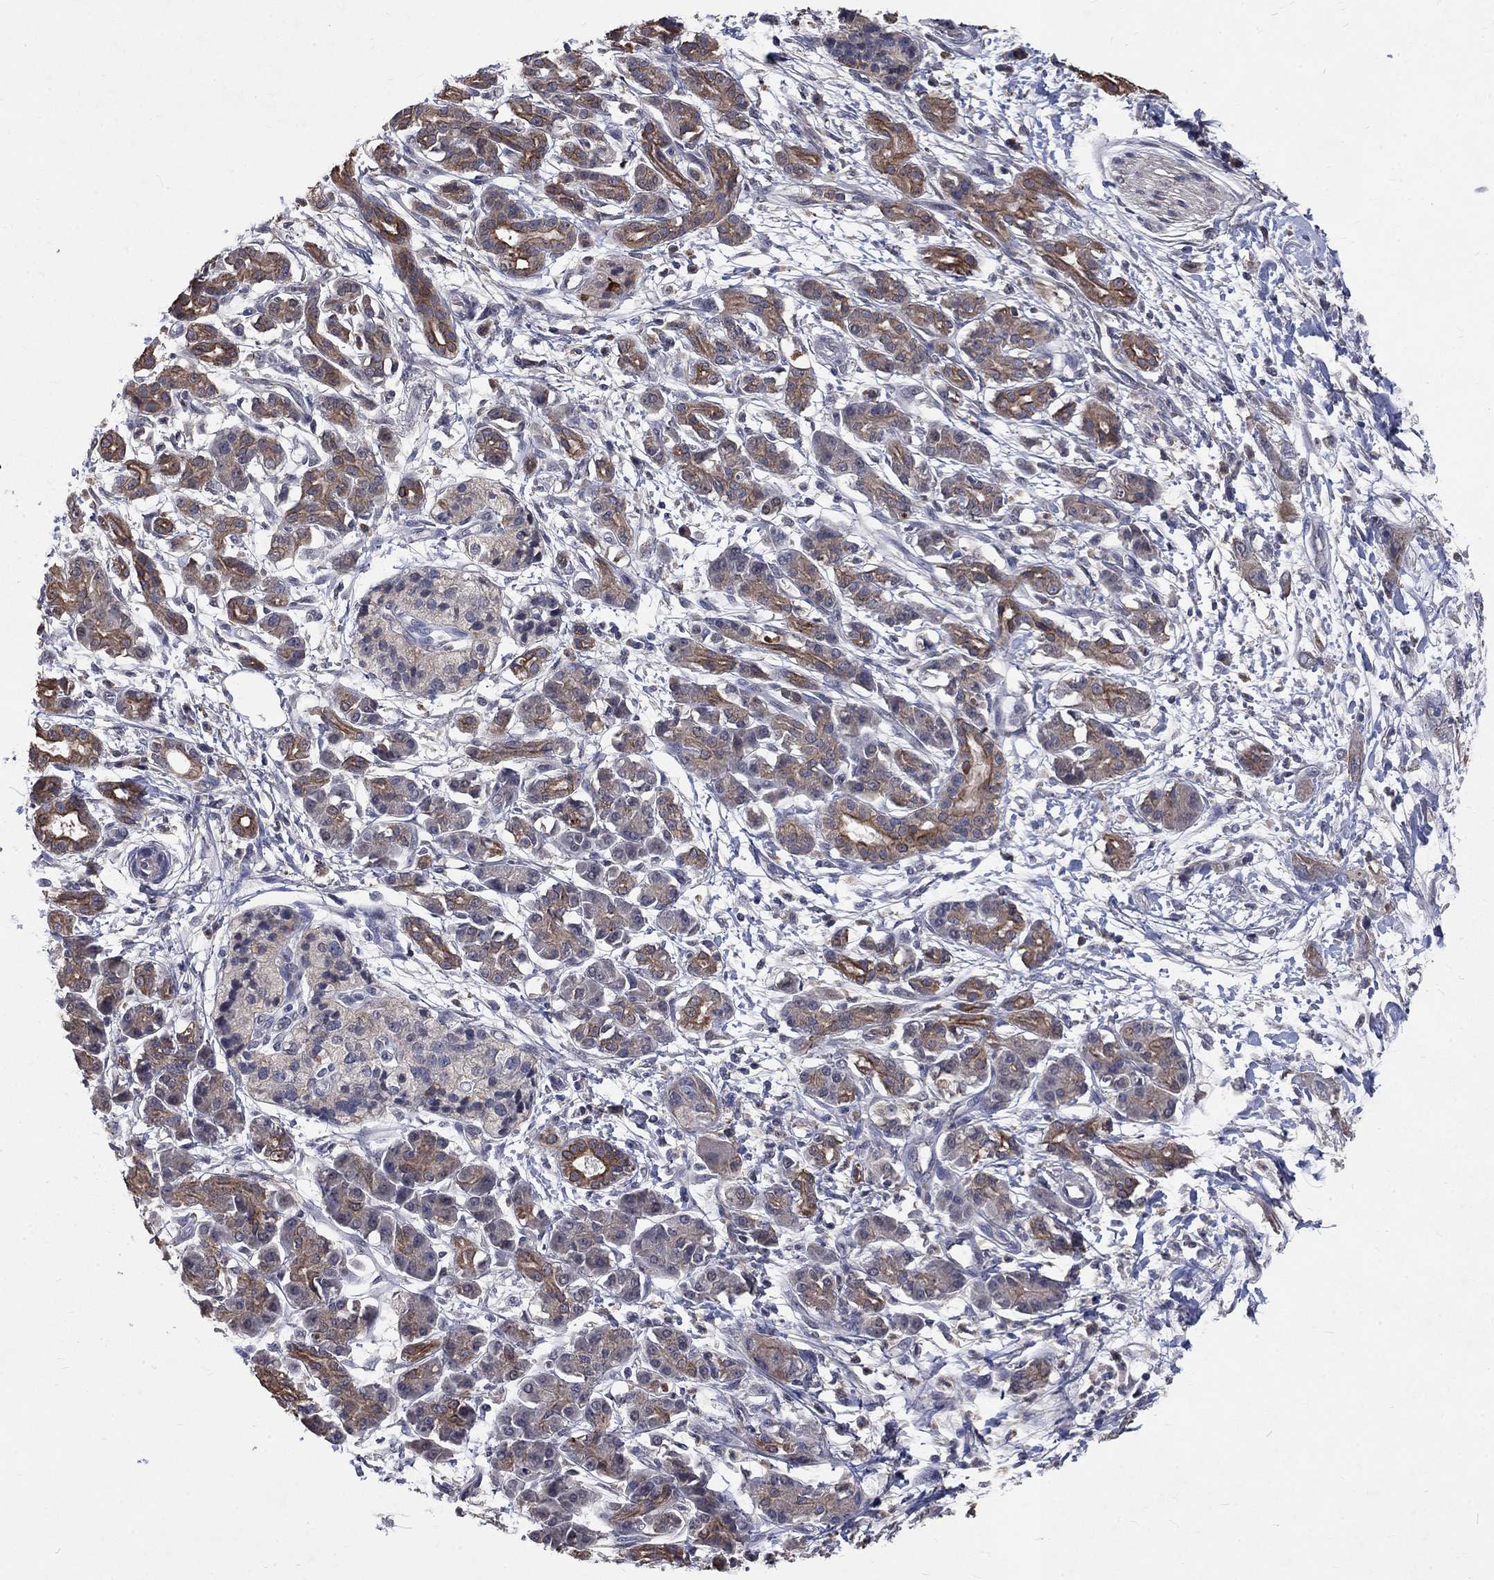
{"staining": {"intensity": "moderate", "quantity": "25%-75%", "location": "cytoplasmic/membranous"}, "tissue": "pancreatic cancer", "cell_type": "Tumor cells", "image_type": "cancer", "snomed": [{"axis": "morphology", "description": "Adenocarcinoma, NOS"}, {"axis": "topography", "description": "Pancreas"}], "caption": "Pancreatic adenocarcinoma stained with DAB immunohistochemistry (IHC) shows medium levels of moderate cytoplasmic/membranous positivity in approximately 25%-75% of tumor cells.", "gene": "CHST5", "patient": {"sex": "male", "age": 72}}